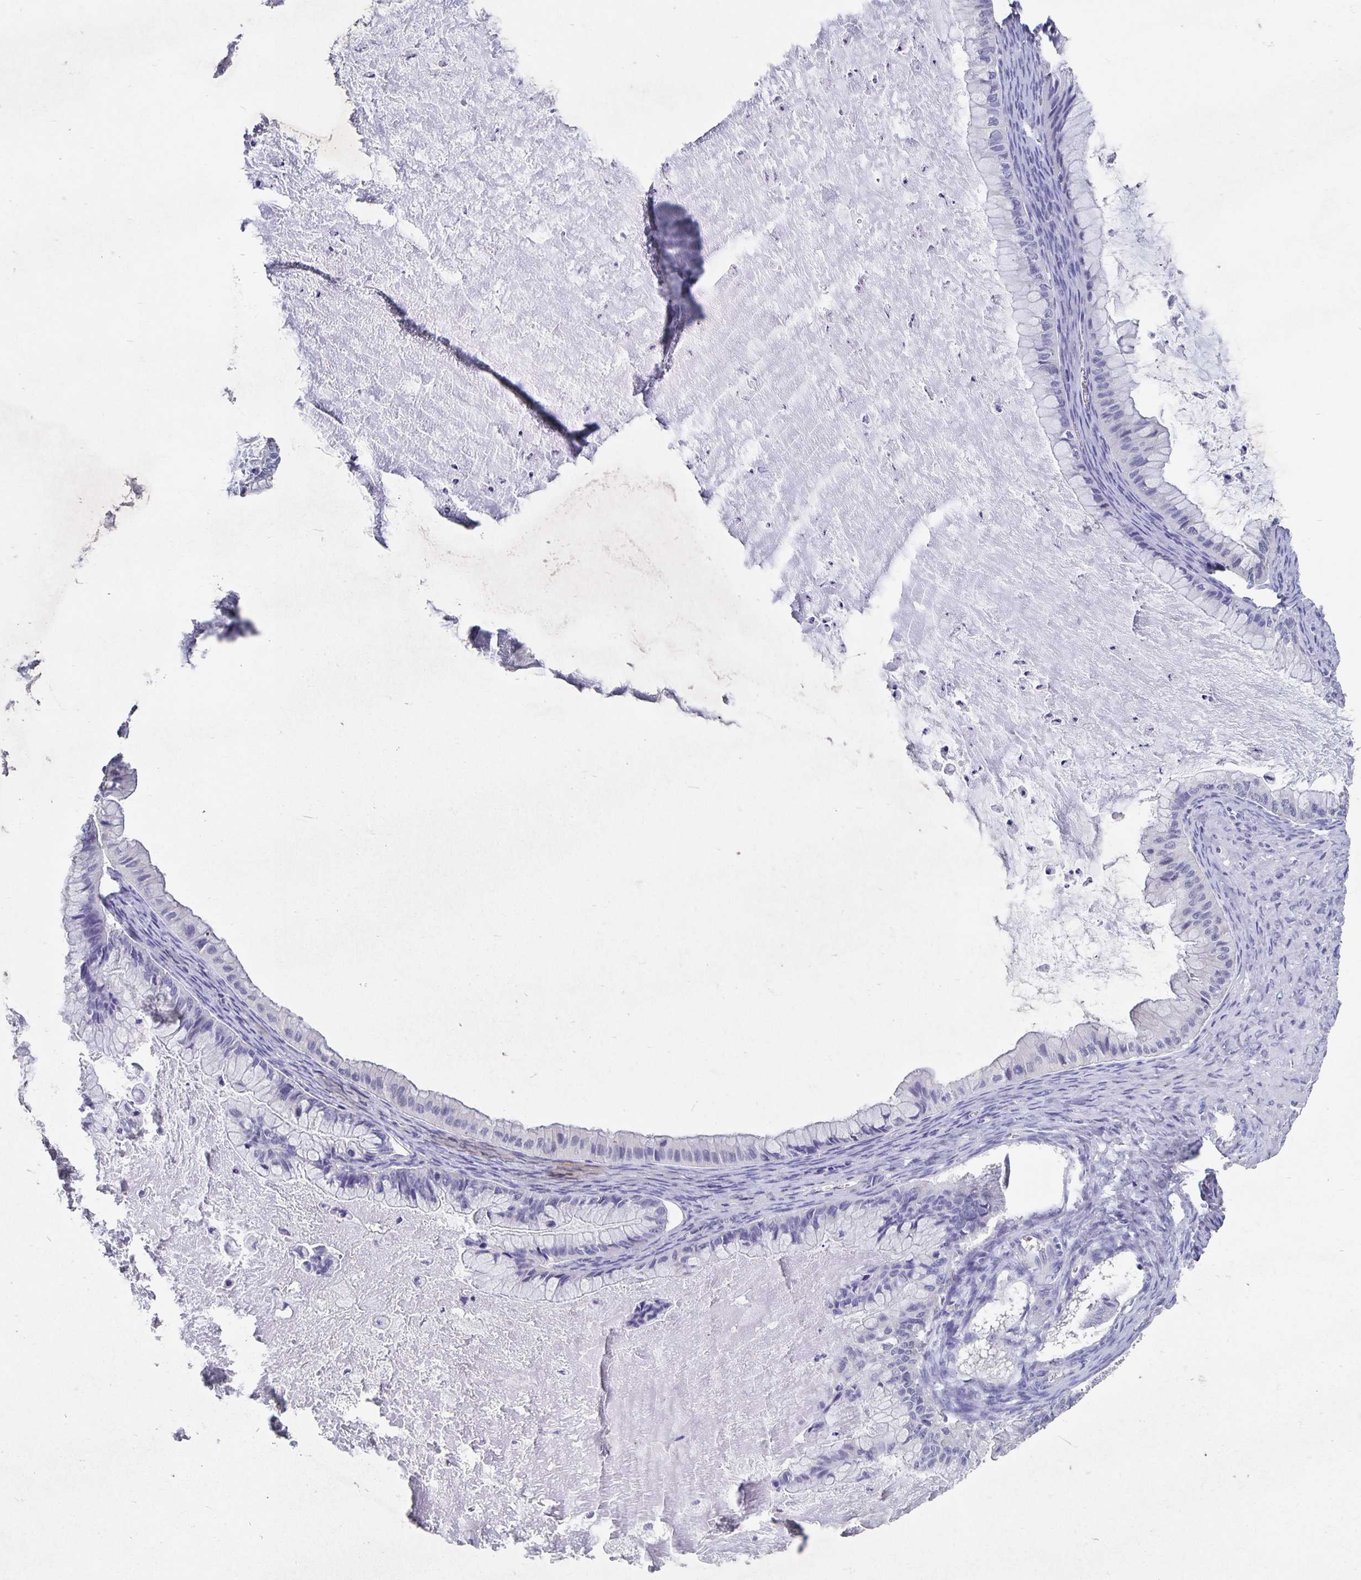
{"staining": {"intensity": "negative", "quantity": "none", "location": "none"}, "tissue": "ovarian cancer", "cell_type": "Tumor cells", "image_type": "cancer", "snomed": [{"axis": "morphology", "description": "Cystadenocarcinoma, mucinous, NOS"}, {"axis": "topography", "description": "Ovary"}], "caption": "The immunohistochemistry (IHC) image has no significant staining in tumor cells of mucinous cystadenocarcinoma (ovarian) tissue.", "gene": "SMOC1", "patient": {"sex": "female", "age": 72}}